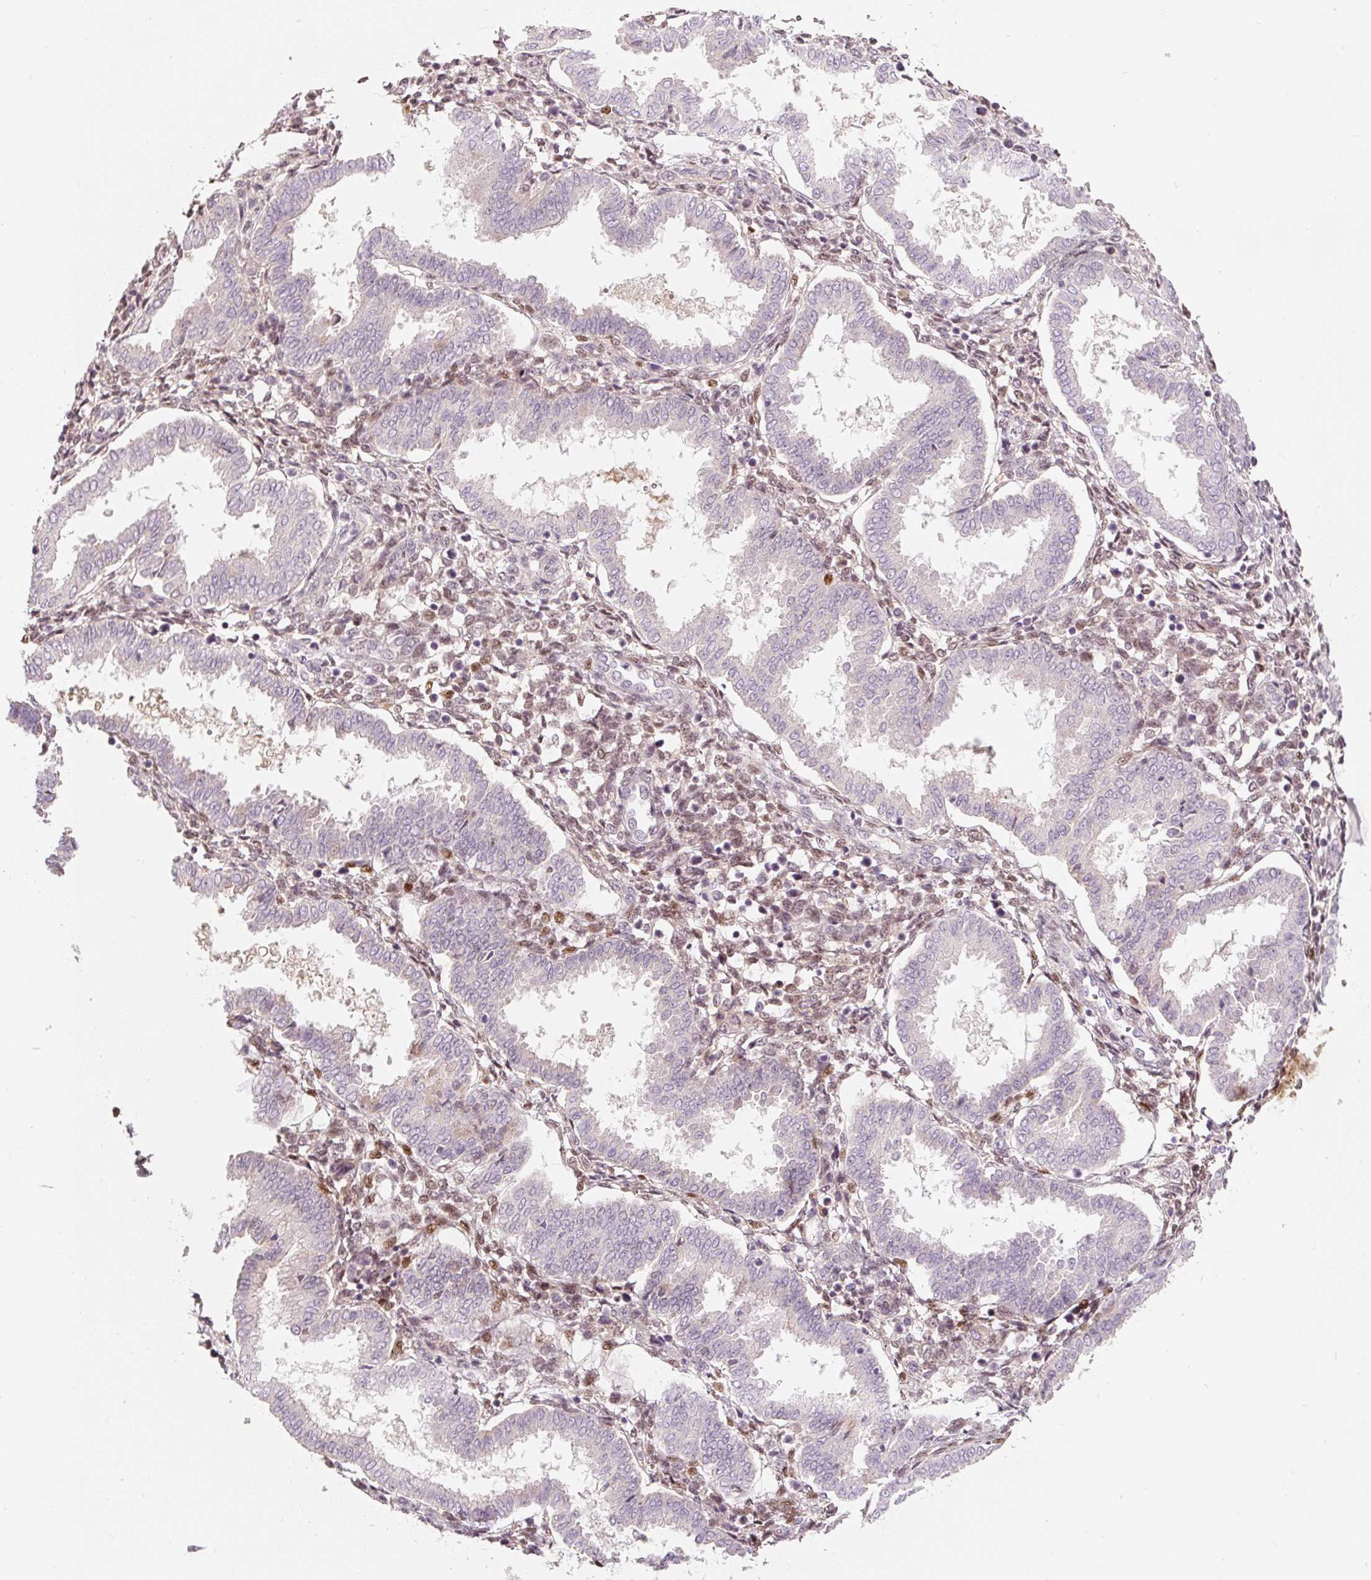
{"staining": {"intensity": "moderate", "quantity": "25%-75%", "location": "nuclear"}, "tissue": "endometrium", "cell_type": "Cells in endometrial stroma", "image_type": "normal", "snomed": [{"axis": "morphology", "description": "Normal tissue, NOS"}, {"axis": "topography", "description": "Endometrium"}], "caption": "Protein analysis of unremarkable endometrium displays moderate nuclear expression in approximately 25%-75% of cells in endometrial stroma.", "gene": "PWWP3B", "patient": {"sex": "female", "age": 24}}